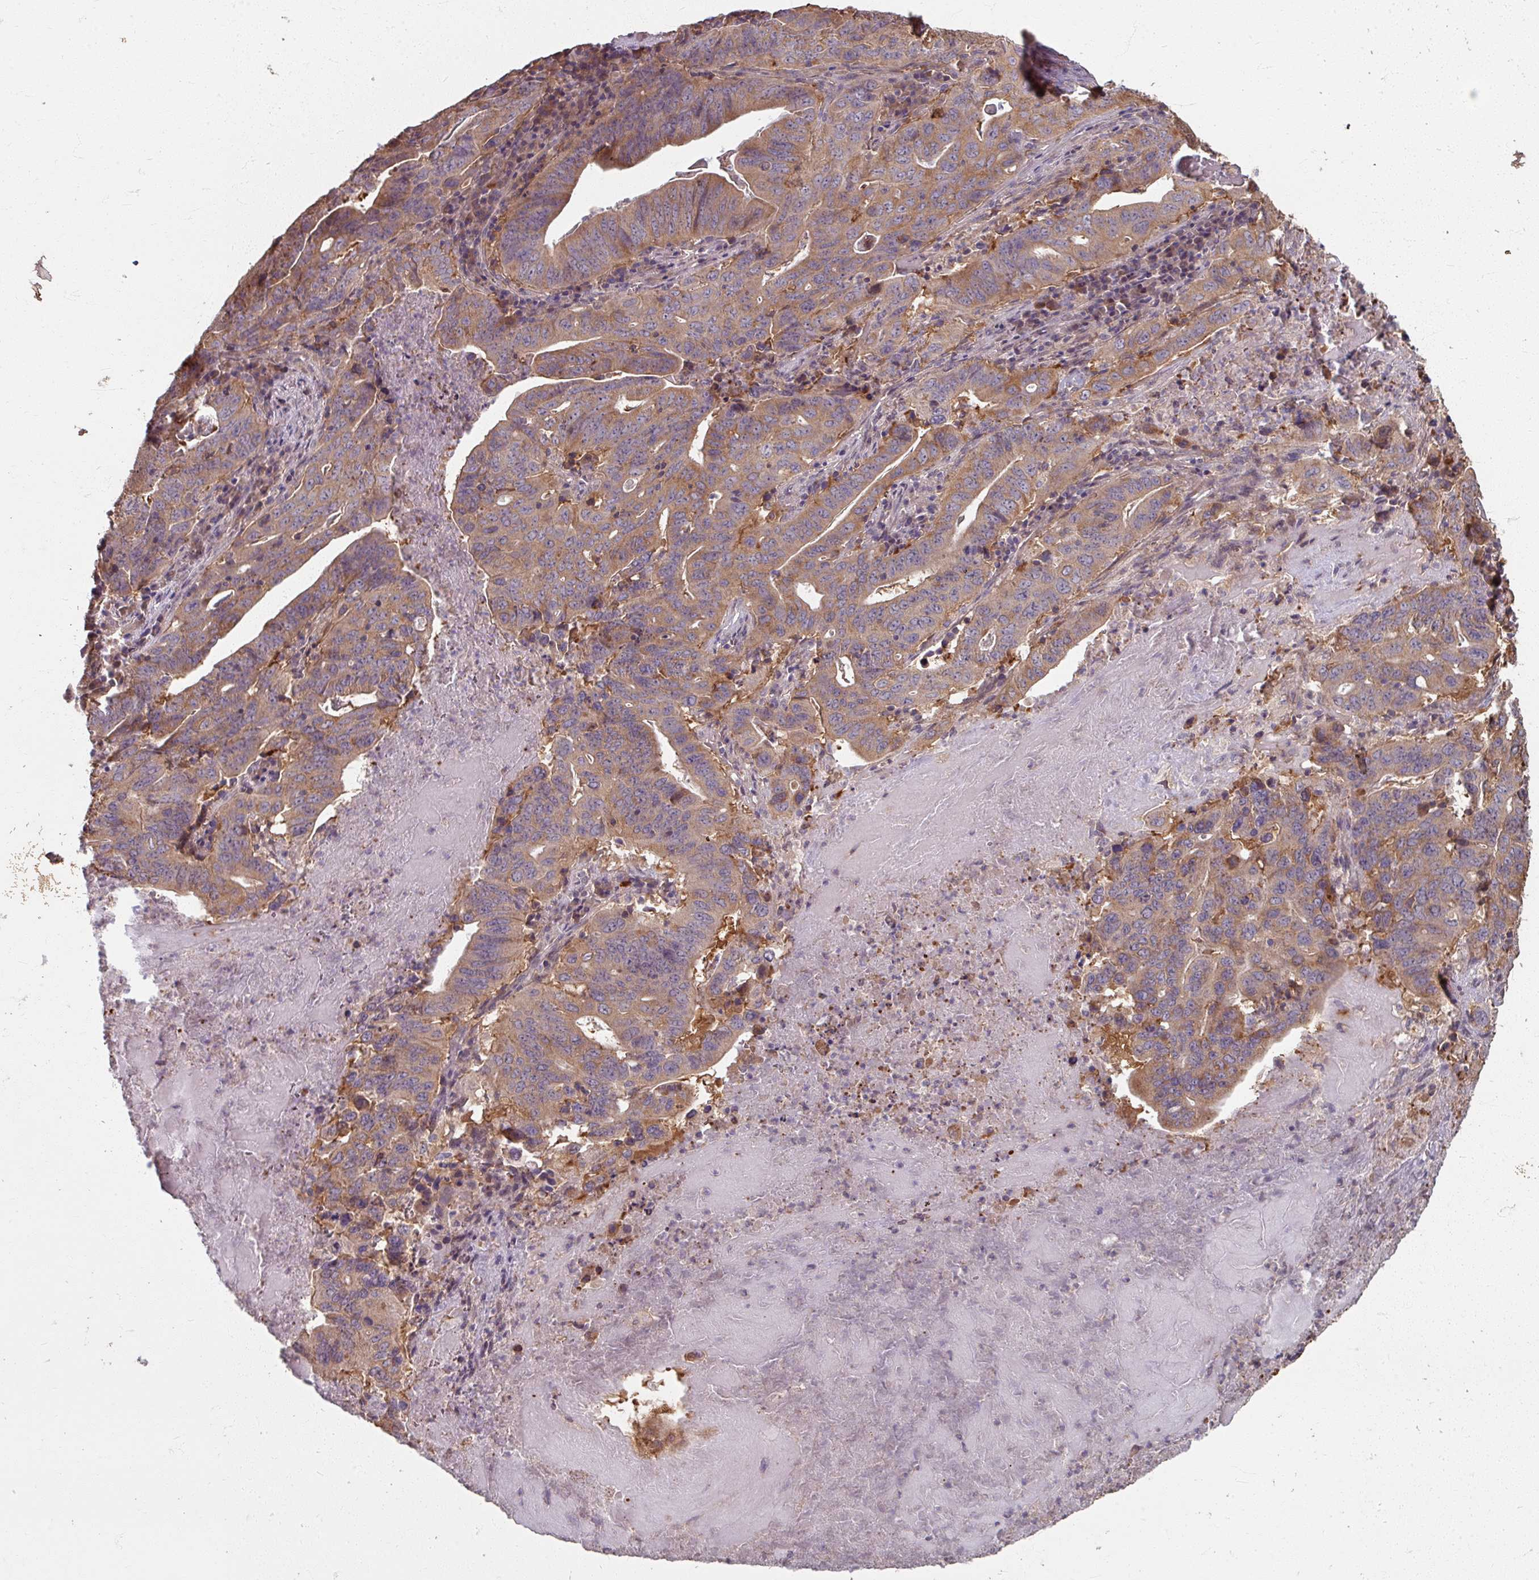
{"staining": {"intensity": "moderate", "quantity": ">75%", "location": "cytoplasmic/membranous"}, "tissue": "lung cancer", "cell_type": "Tumor cells", "image_type": "cancer", "snomed": [{"axis": "morphology", "description": "Adenocarcinoma, NOS"}, {"axis": "topography", "description": "Lung"}], "caption": "A histopathology image of human lung cancer stained for a protein displays moderate cytoplasmic/membranous brown staining in tumor cells.", "gene": "CCDC68", "patient": {"sex": "female", "age": 60}}